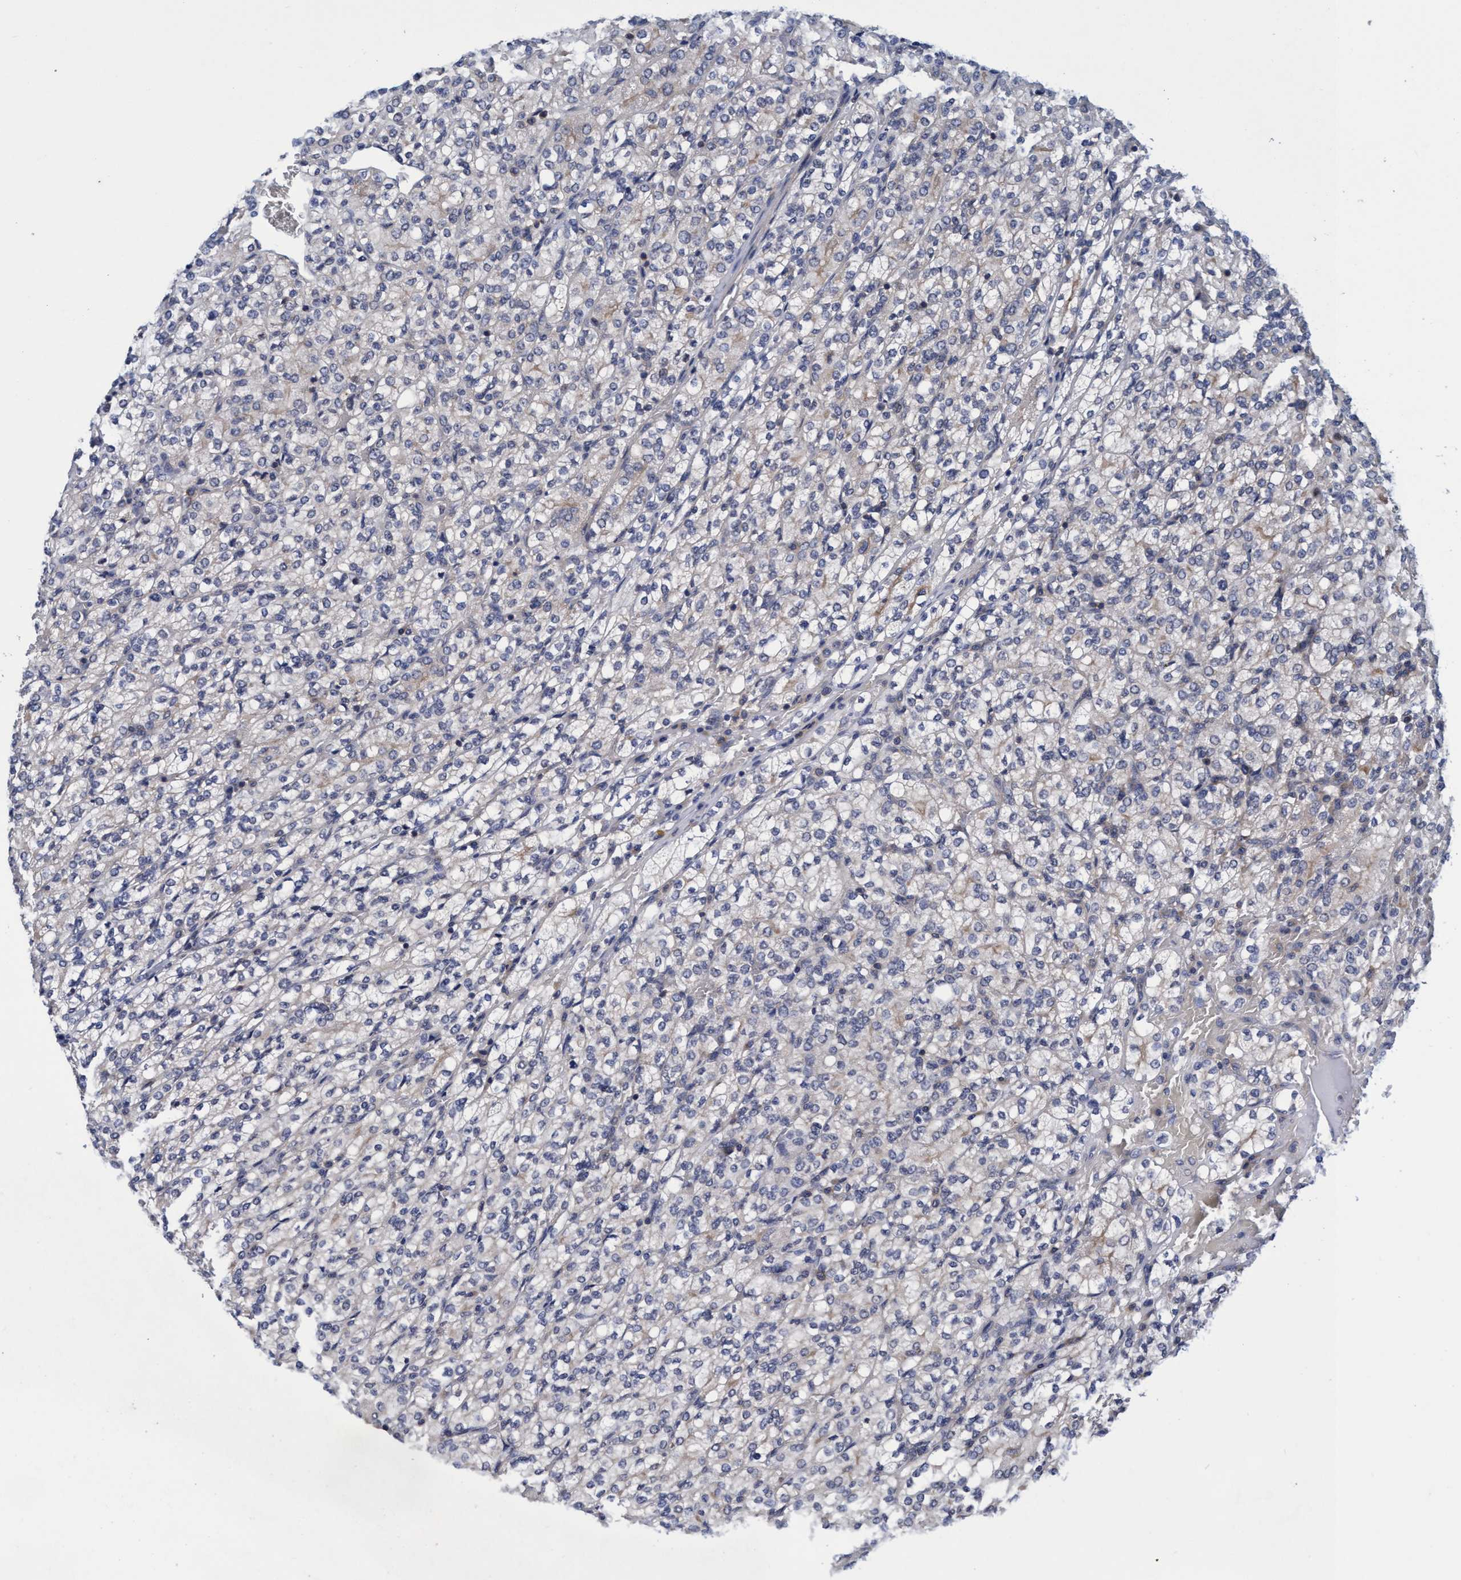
{"staining": {"intensity": "weak", "quantity": "<25%", "location": "cytoplasmic/membranous"}, "tissue": "renal cancer", "cell_type": "Tumor cells", "image_type": "cancer", "snomed": [{"axis": "morphology", "description": "Adenocarcinoma, NOS"}, {"axis": "topography", "description": "Kidney"}], "caption": "Immunohistochemistry of human renal adenocarcinoma shows no staining in tumor cells.", "gene": "CALCOCO2", "patient": {"sex": "male", "age": 77}}